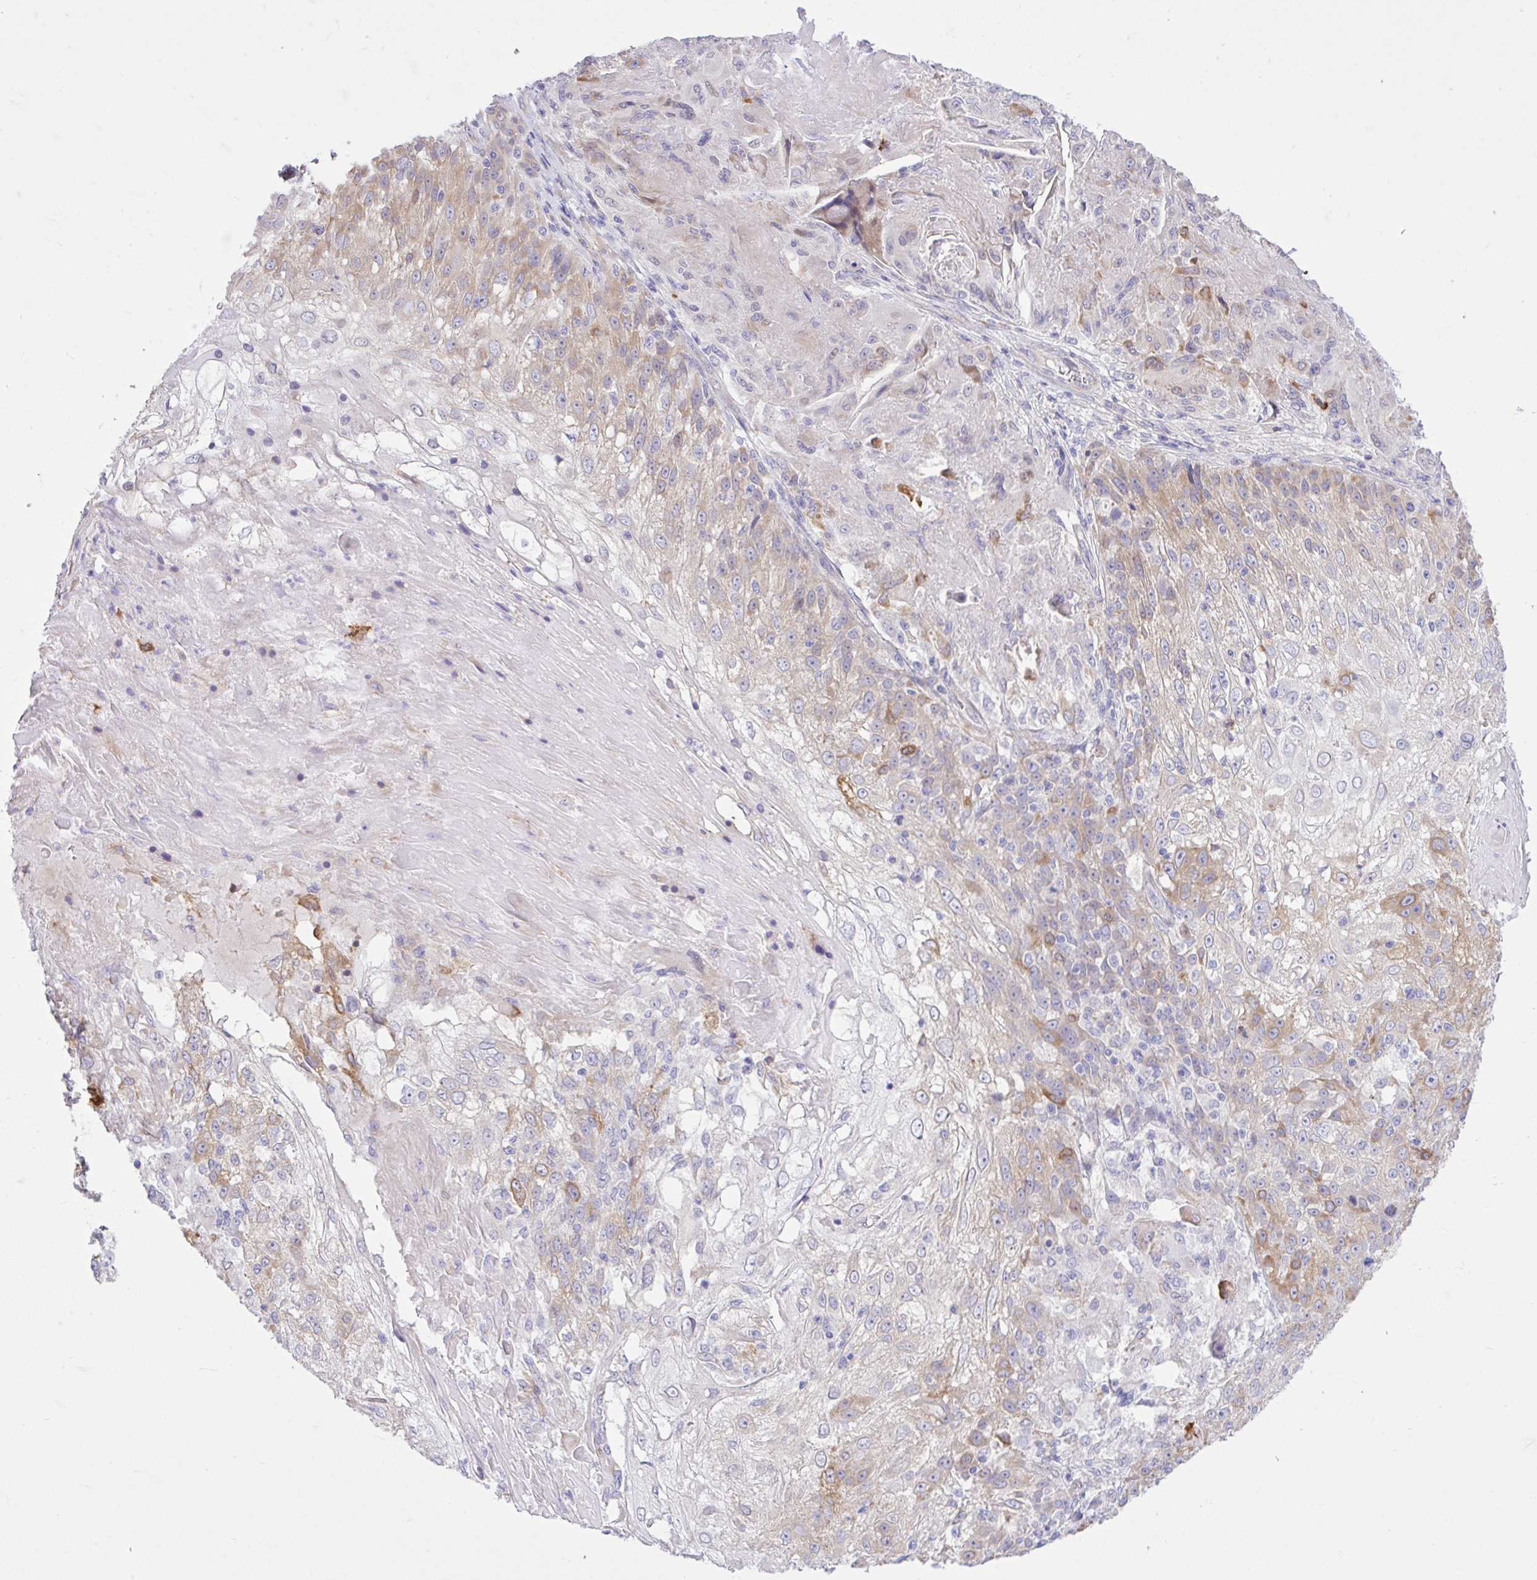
{"staining": {"intensity": "moderate", "quantity": "25%-75%", "location": "cytoplasmic/membranous"}, "tissue": "skin cancer", "cell_type": "Tumor cells", "image_type": "cancer", "snomed": [{"axis": "morphology", "description": "Normal tissue, NOS"}, {"axis": "morphology", "description": "Squamous cell carcinoma, NOS"}, {"axis": "topography", "description": "Skin"}], "caption": "Immunohistochemistry (IHC) photomicrograph of neoplastic tissue: human skin cancer stained using IHC reveals medium levels of moderate protein expression localized specifically in the cytoplasmic/membranous of tumor cells, appearing as a cytoplasmic/membranous brown color.", "gene": "EEF1A2", "patient": {"sex": "female", "age": 83}}